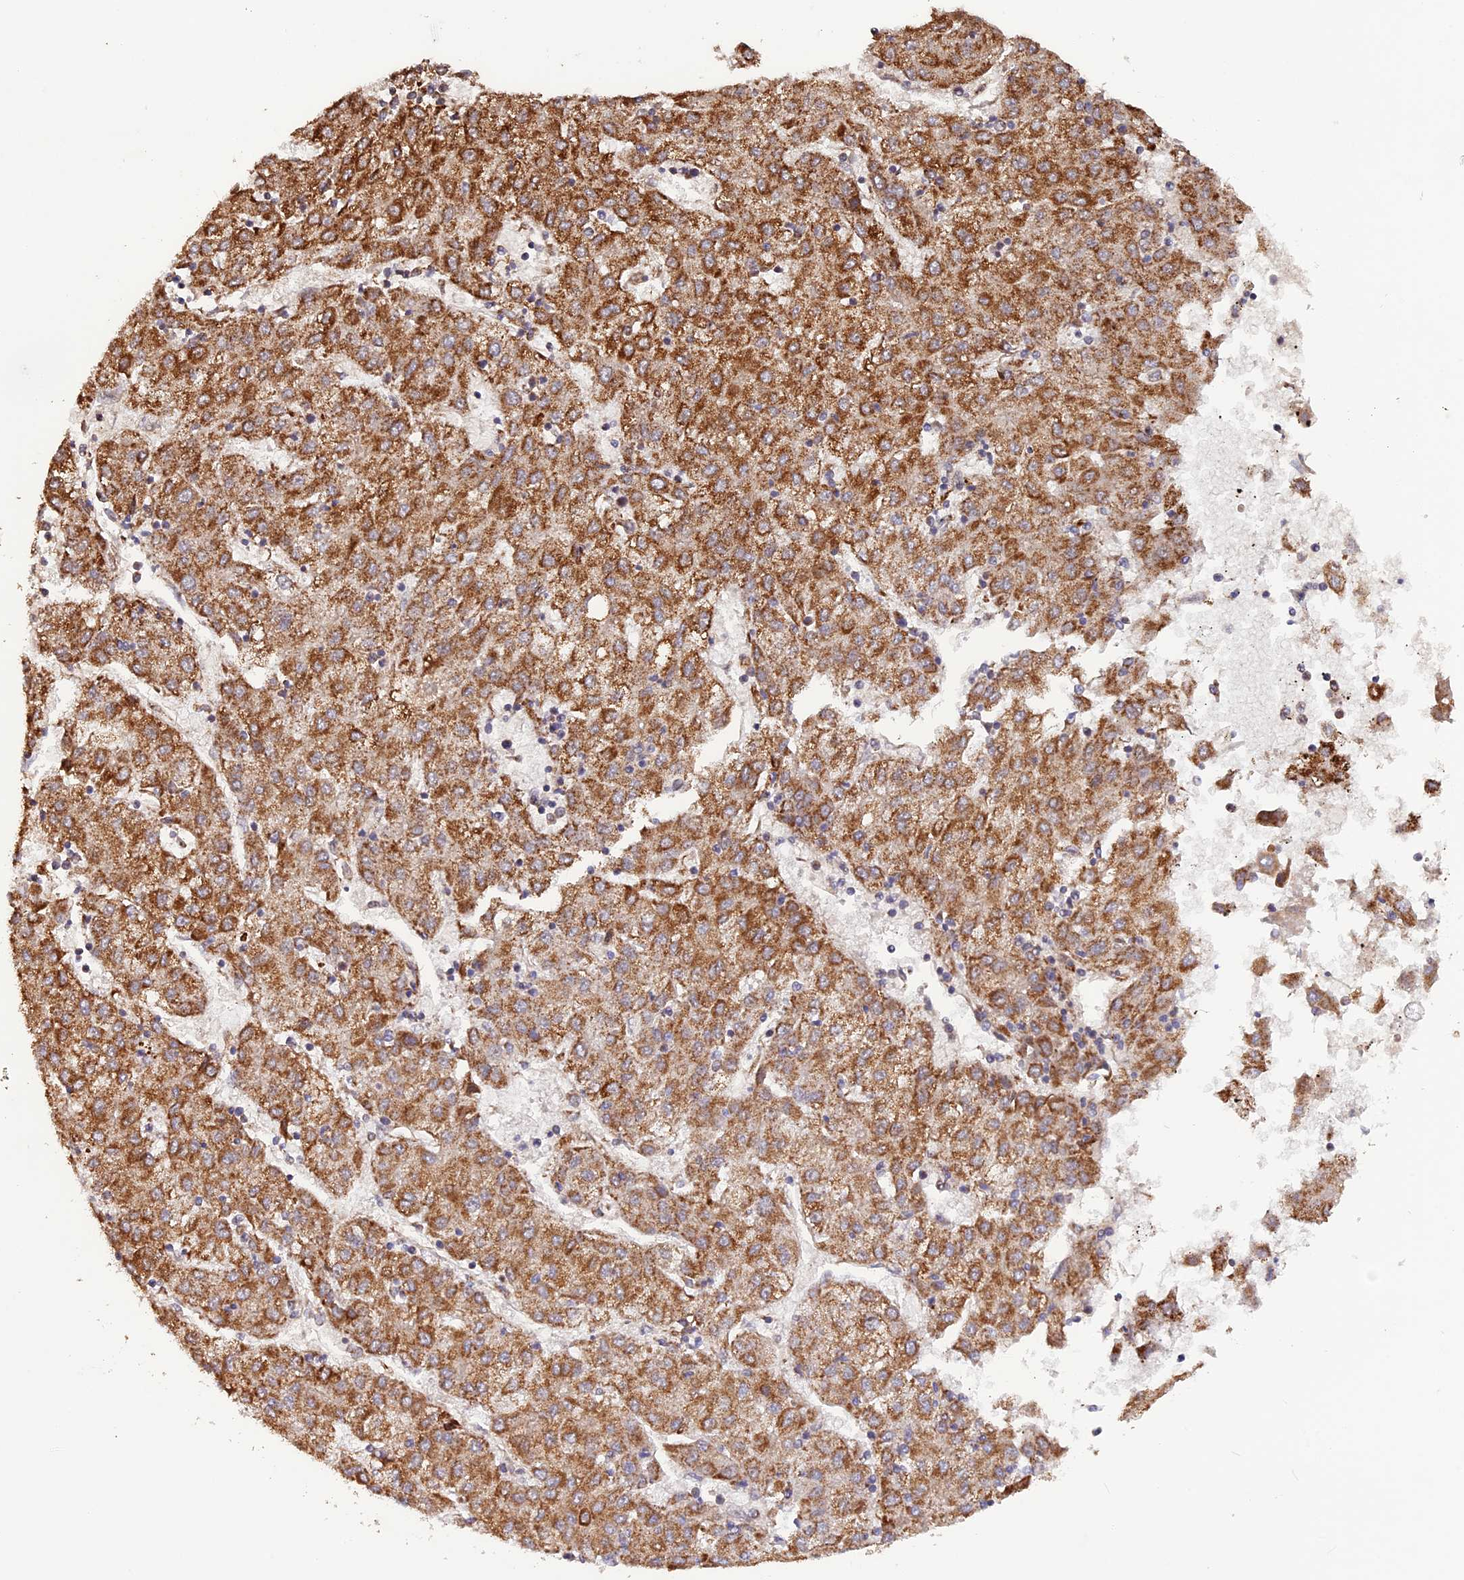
{"staining": {"intensity": "strong", "quantity": ">75%", "location": "cytoplasmic/membranous"}, "tissue": "liver cancer", "cell_type": "Tumor cells", "image_type": "cancer", "snomed": [{"axis": "morphology", "description": "Carcinoma, Hepatocellular, NOS"}, {"axis": "topography", "description": "Liver"}], "caption": "Immunohistochemical staining of liver cancer displays strong cytoplasmic/membranous protein expression in approximately >75% of tumor cells.", "gene": "DUS3L", "patient": {"sex": "male", "age": 72}}